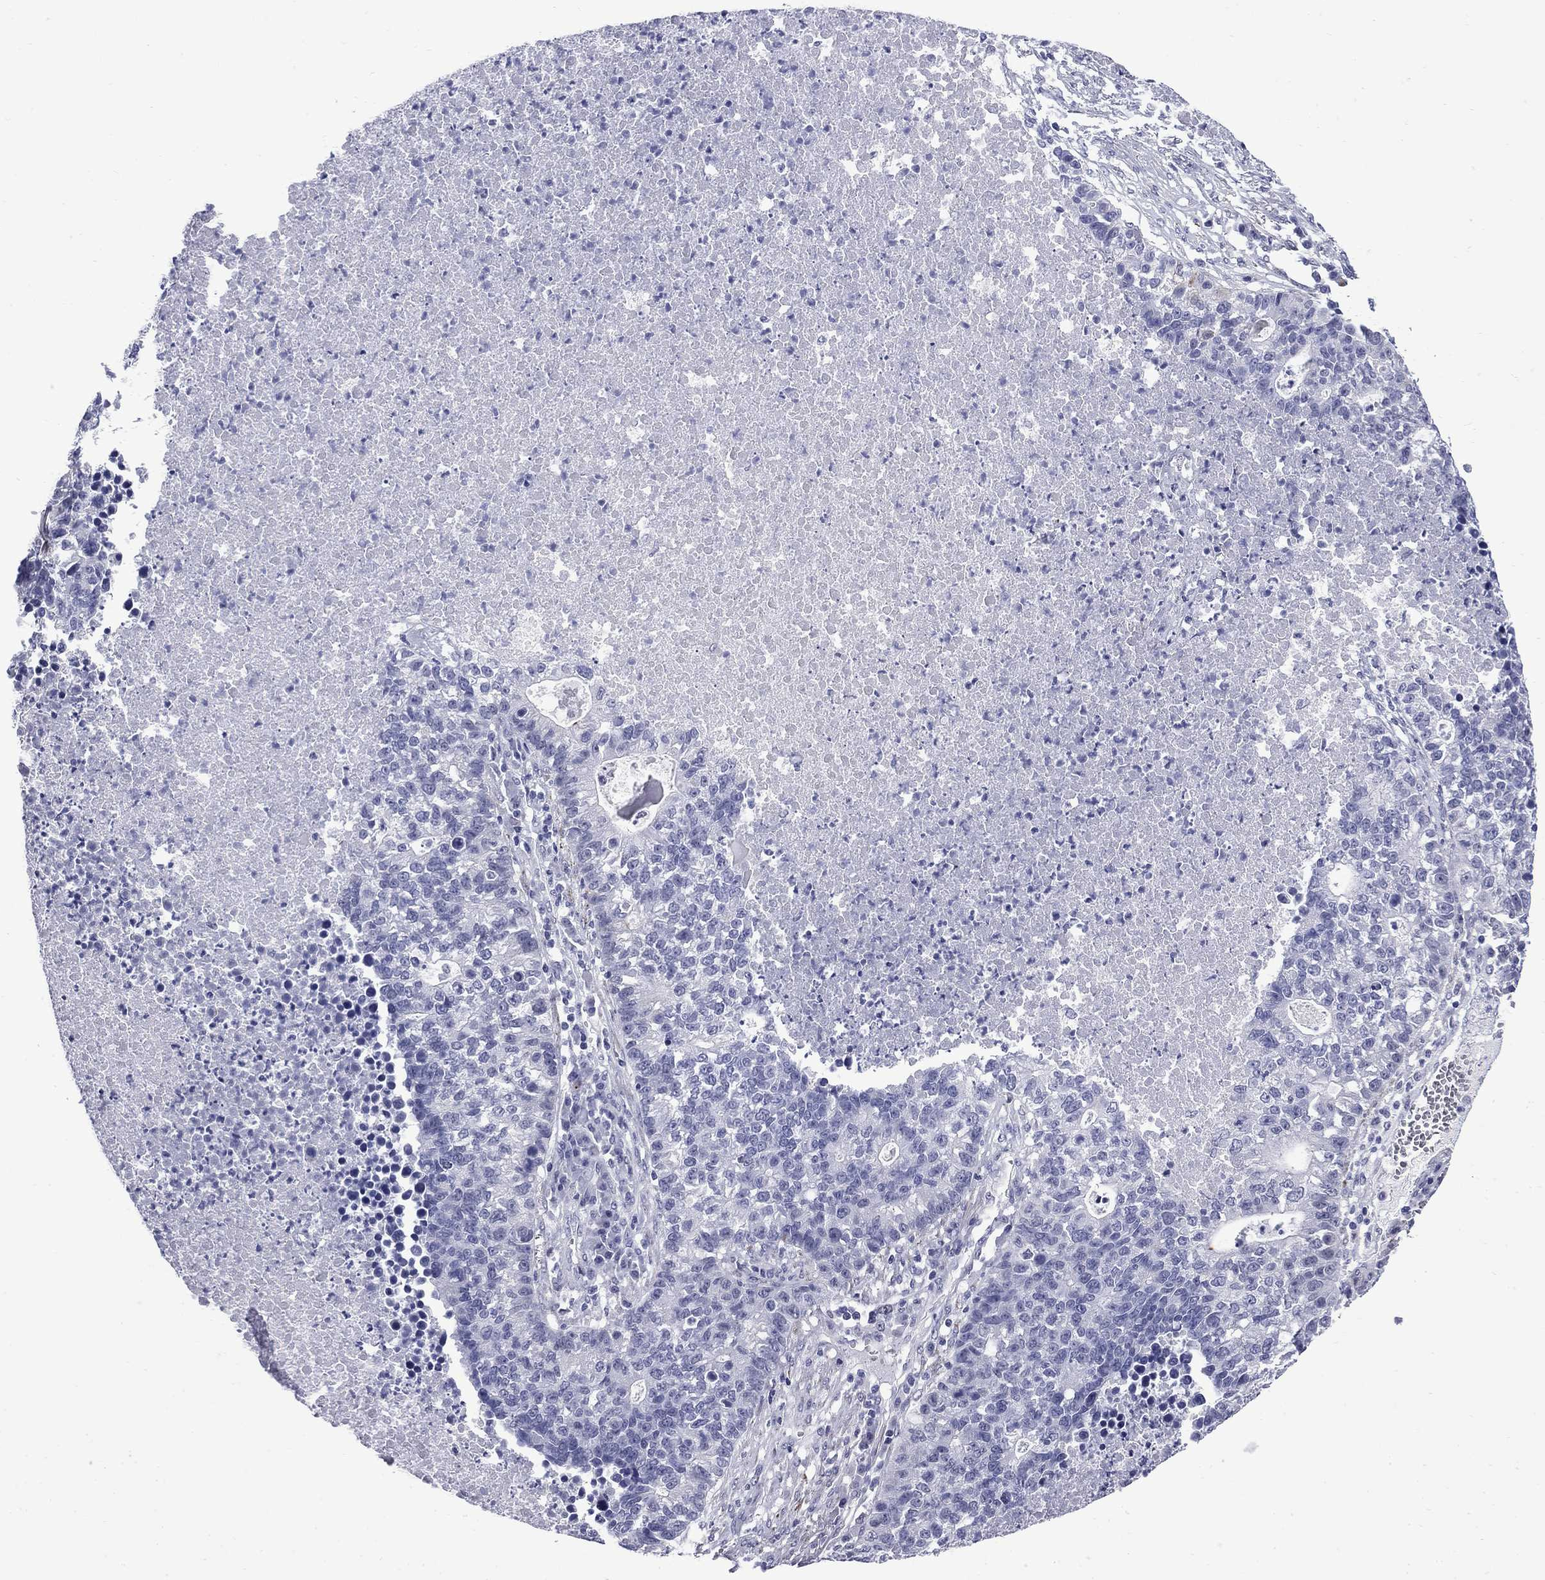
{"staining": {"intensity": "weak", "quantity": "<25%", "location": "cytoplasmic/membranous"}, "tissue": "lung cancer", "cell_type": "Tumor cells", "image_type": "cancer", "snomed": [{"axis": "morphology", "description": "Adenocarcinoma, NOS"}, {"axis": "topography", "description": "Lung"}], "caption": "DAB immunohistochemical staining of human lung cancer exhibits no significant positivity in tumor cells.", "gene": "MGARP", "patient": {"sex": "male", "age": 57}}